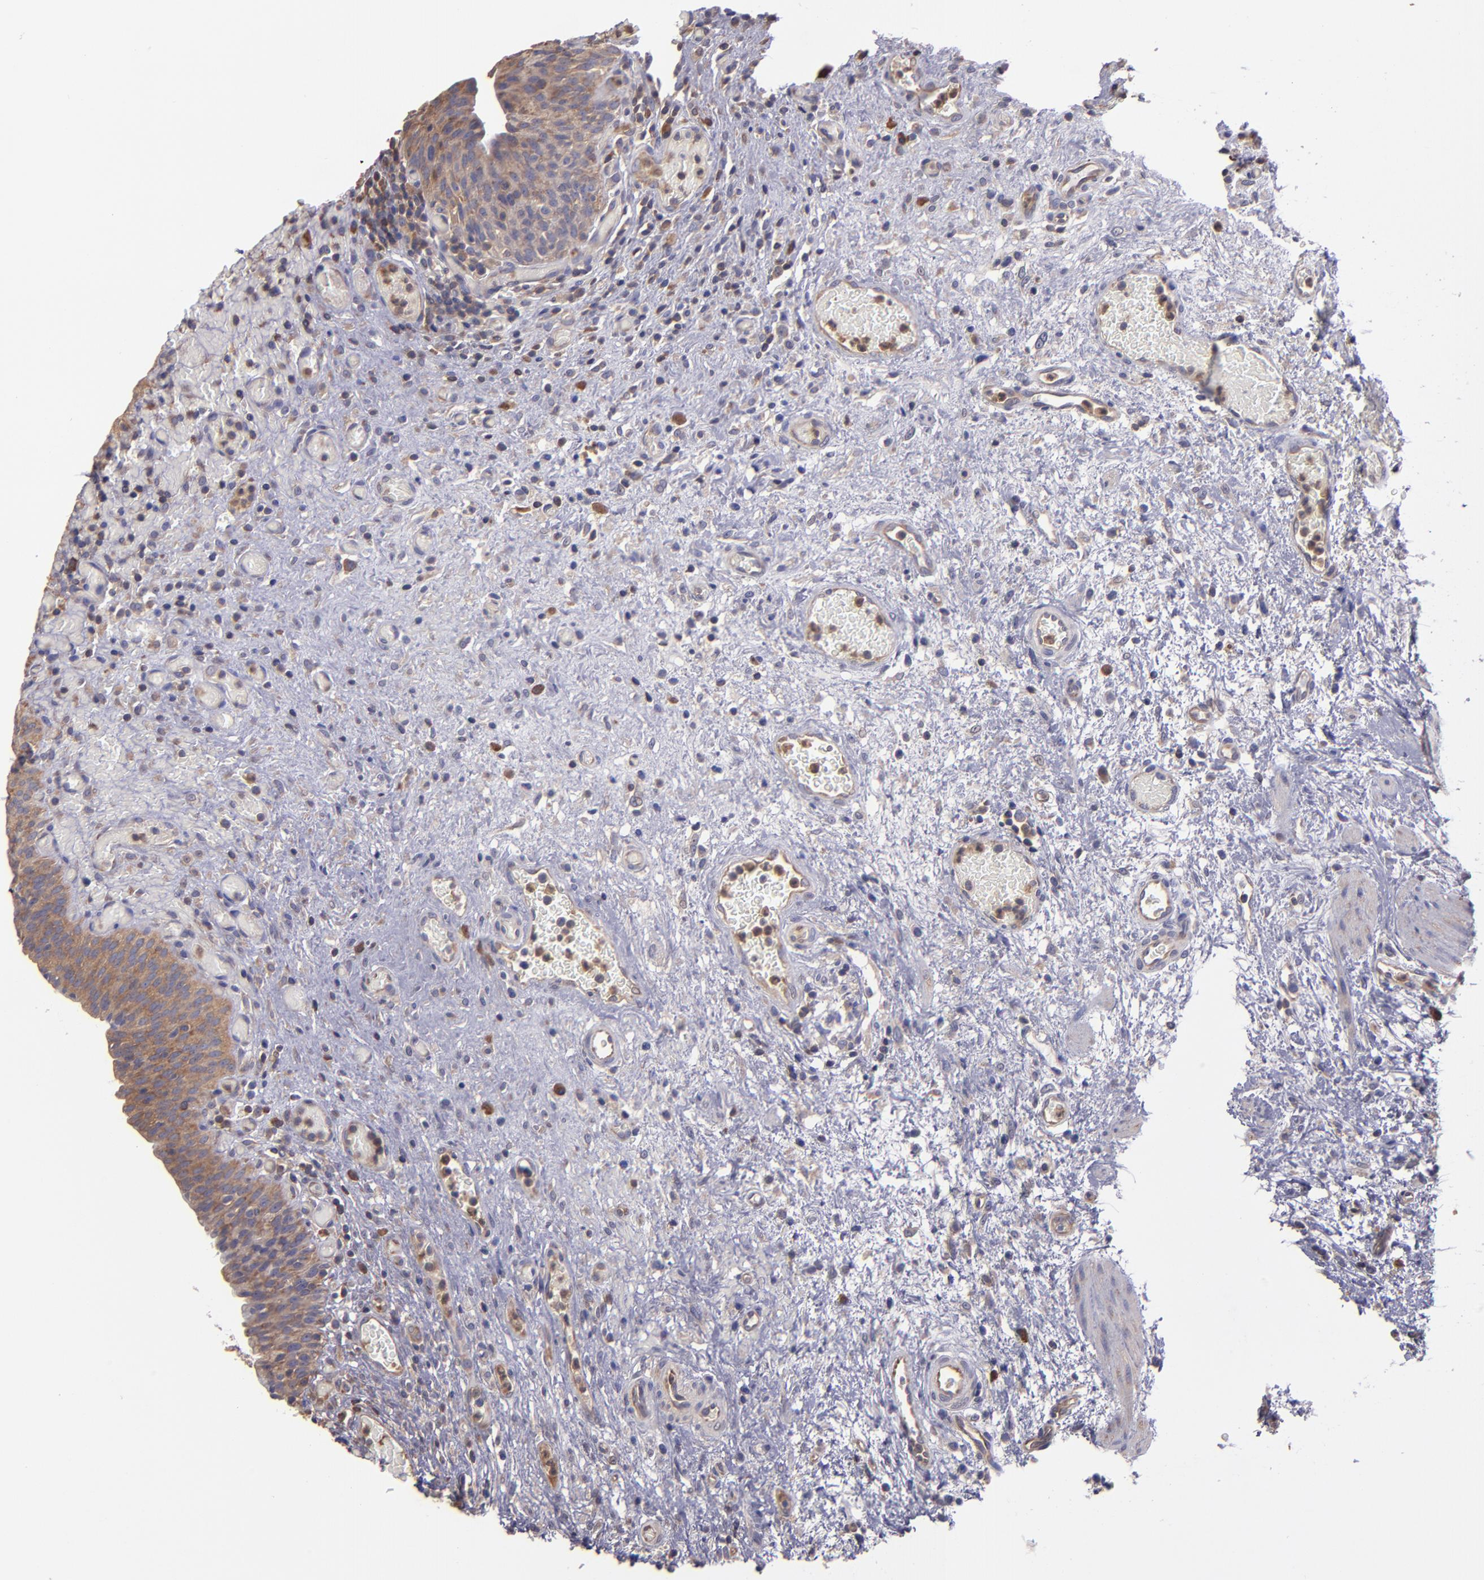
{"staining": {"intensity": "moderate", "quantity": "25%-75%", "location": "cytoplasmic/membranous"}, "tissue": "urinary bladder", "cell_type": "Urothelial cells", "image_type": "normal", "snomed": [{"axis": "morphology", "description": "Normal tissue, NOS"}, {"axis": "morphology", "description": "Urothelial carcinoma, High grade"}, {"axis": "topography", "description": "Urinary bladder"}], "caption": "Protein expression analysis of benign urinary bladder displays moderate cytoplasmic/membranous staining in approximately 25%-75% of urothelial cells.", "gene": "CARS1", "patient": {"sex": "male", "age": 51}}